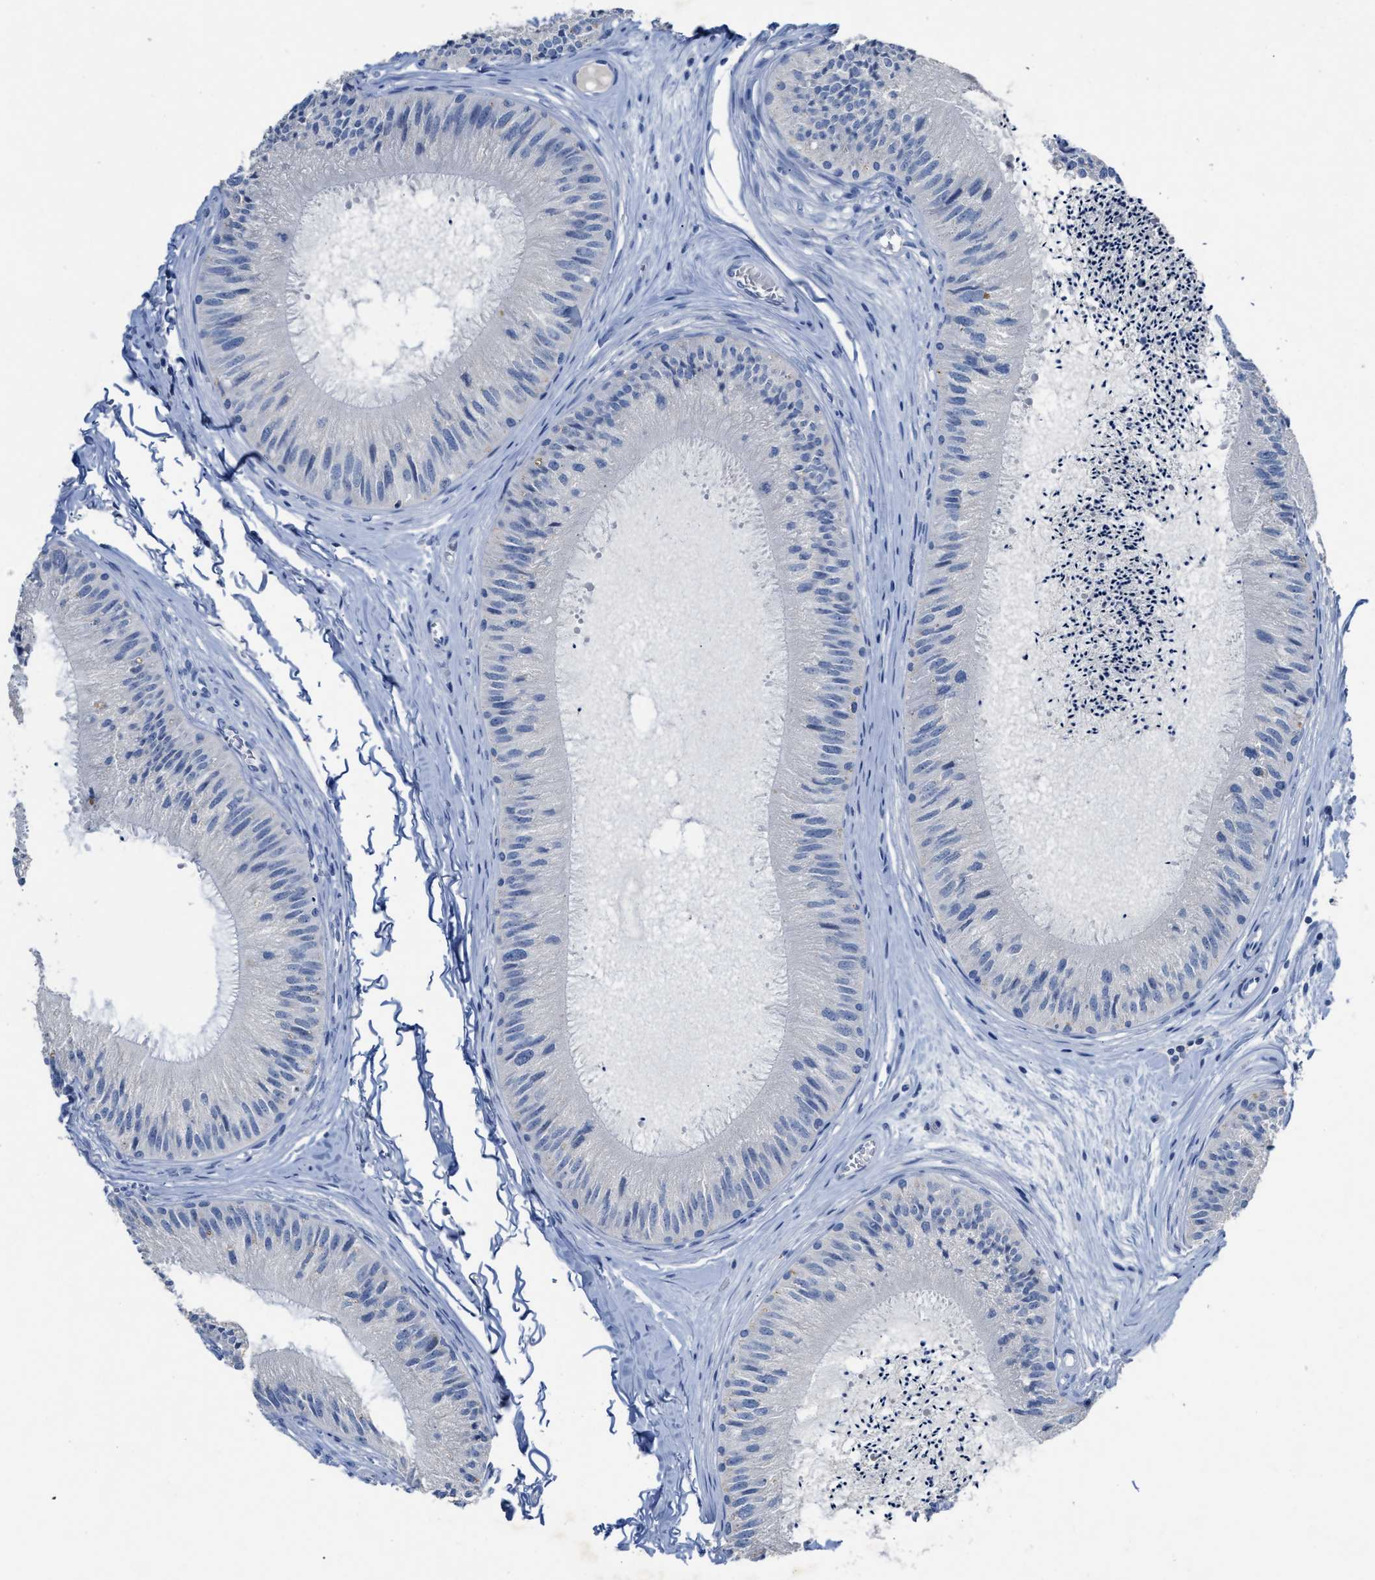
{"staining": {"intensity": "negative", "quantity": "none", "location": "none"}, "tissue": "epididymis", "cell_type": "Glandular cells", "image_type": "normal", "snomed": [{"axis": "morphology", "description": "Normal tissue, NOS"}, {"axis": "topography", "description": "Epididymis"}], "caption": "Epididymis was stained to show a protein in brown. There is no significant expression in glandular cells.", "gene": "CEACAM5", "patient": {"sex": "male", "age": 31}}